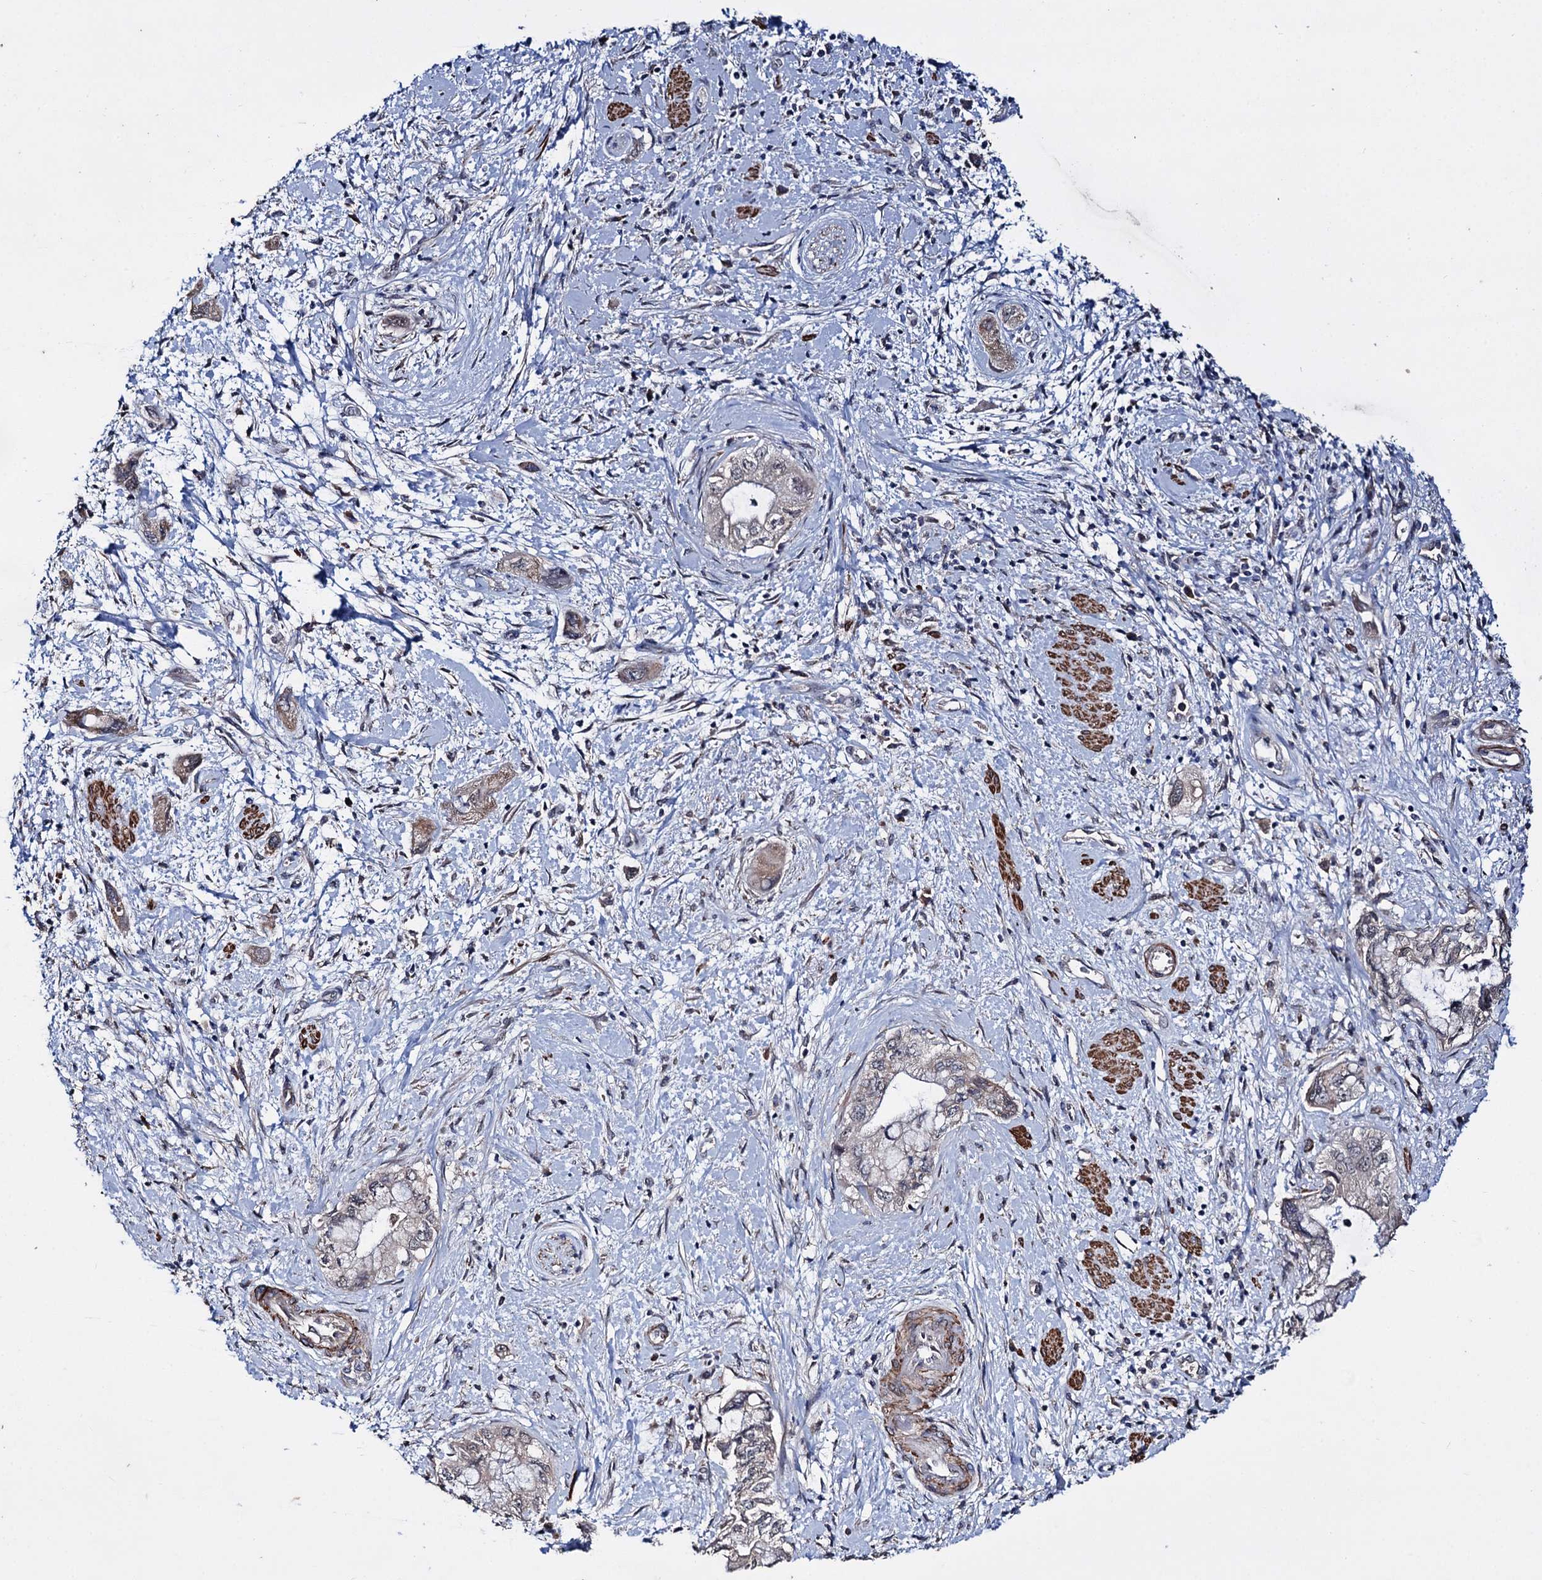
{"staining": {"intensity": "moderate", "quantity": "25%-75%", "location": "cytoplasmic/membranous"}, "tissue": "pancreatic cancer", "cell_type": "Tumor cells", "image_type": "cancer", "snomed": [{"axis": "morphology", "description": "Adenocarcinoma, NOS"}, {"axis": "topography", "description": "Pancreas"}], "caption": "Human pancreatic cancer stained with a brown dye shows moderate cytoplasmic/membranous positive expression in about 25%-75% of tumor cells.", "gene": "CLPB", "patient": {"sex": "female", "age": 73}}